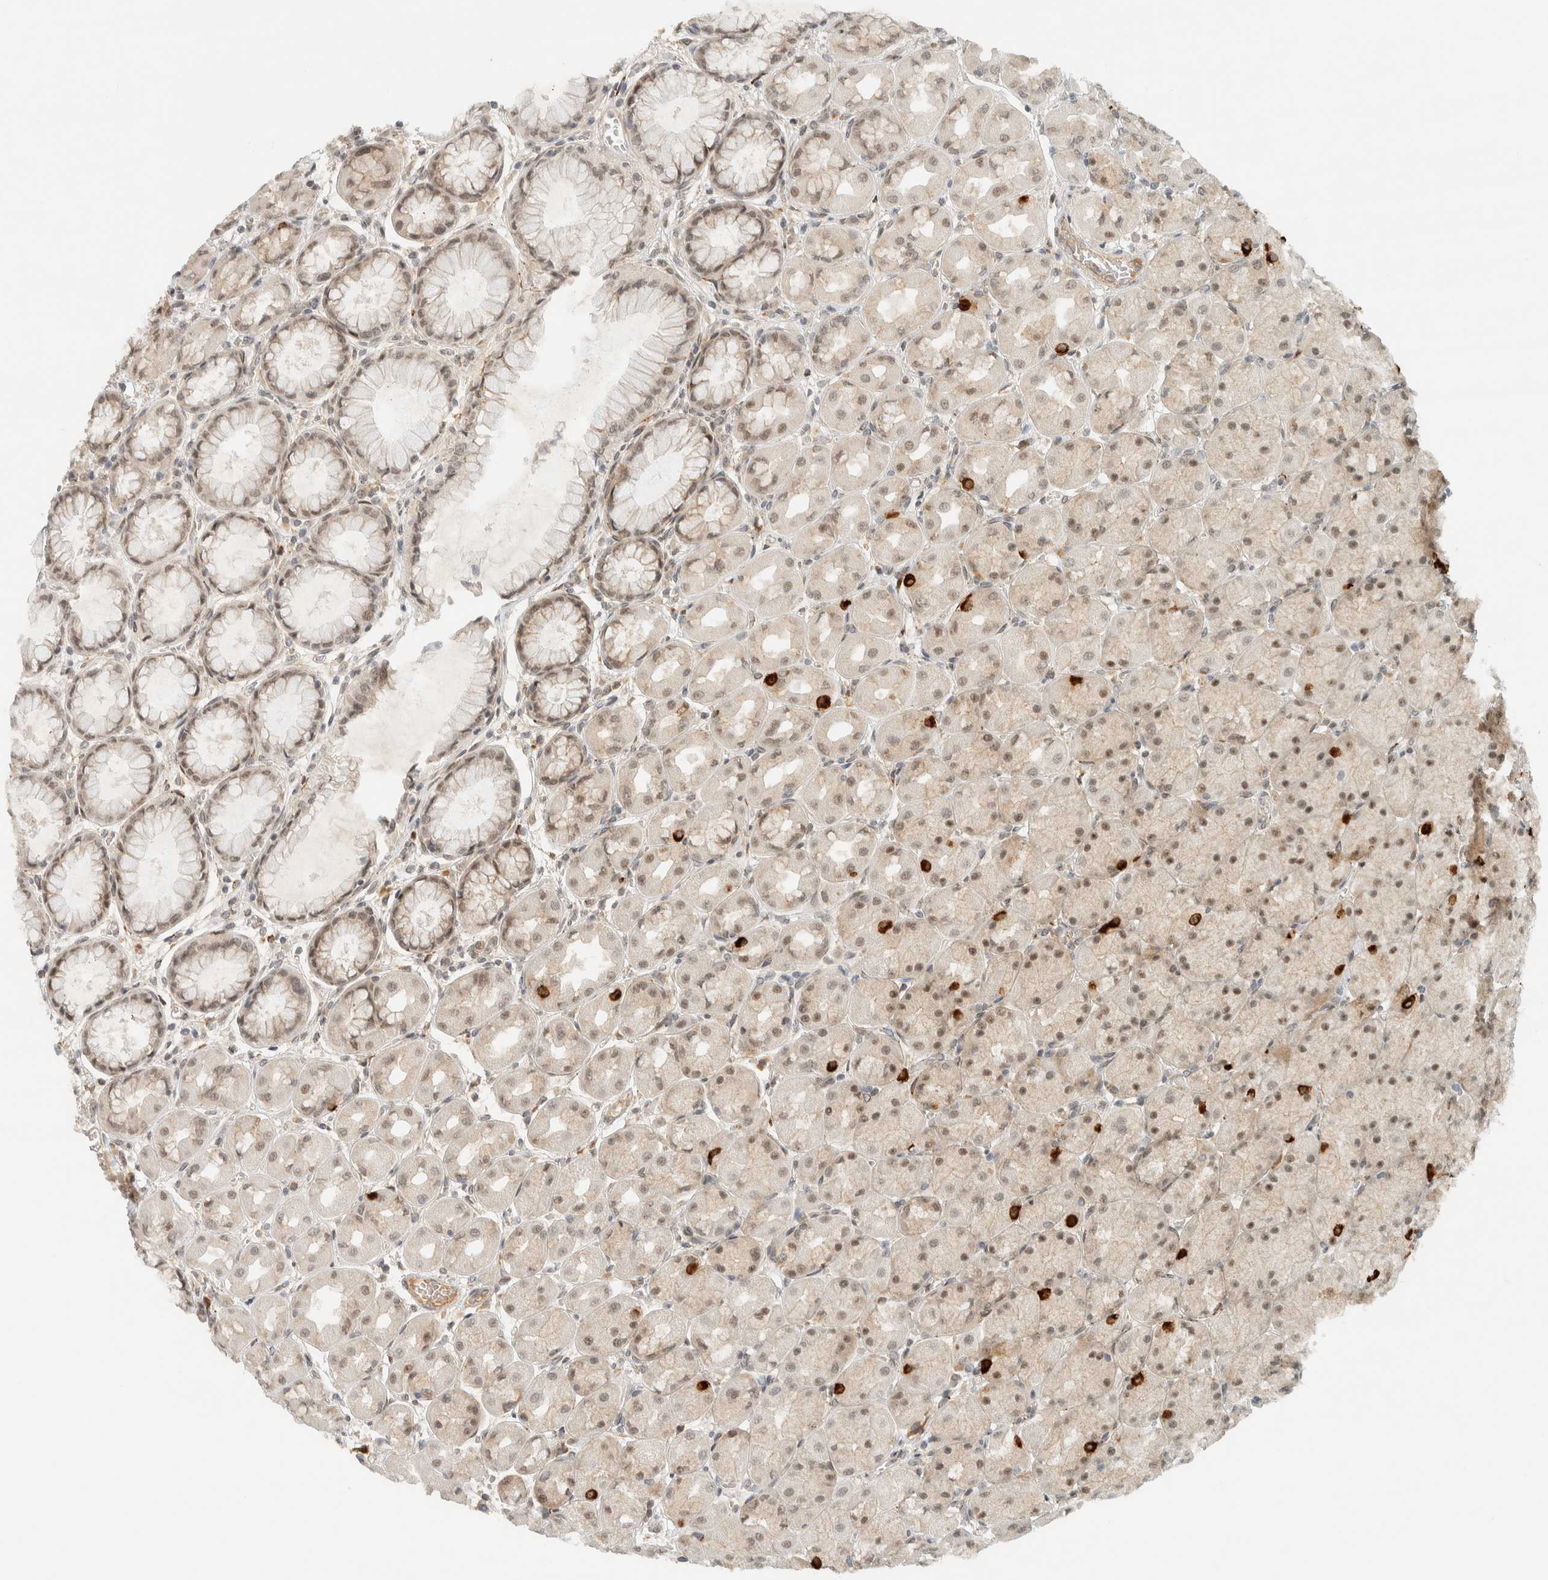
{"staining": {"intensity": "moderate", "quantity": "25%-75%", "location": "cytoplasmic/membranous,nuclear"}, "tissue": "stomach", "cell_type": "Glandular cells", "image_type": "normal", "snomed": [{"axis": "morphology", "description": "Normal tissue, NOS"}, {"axis": "topography", "description": "Stomach, upper"}], "caption": "Stomach stained with a protein marker displays moderate staining in glandular cells.", "gene": "ITPRID1", "patient": {"sex": "female", "age": 56}}